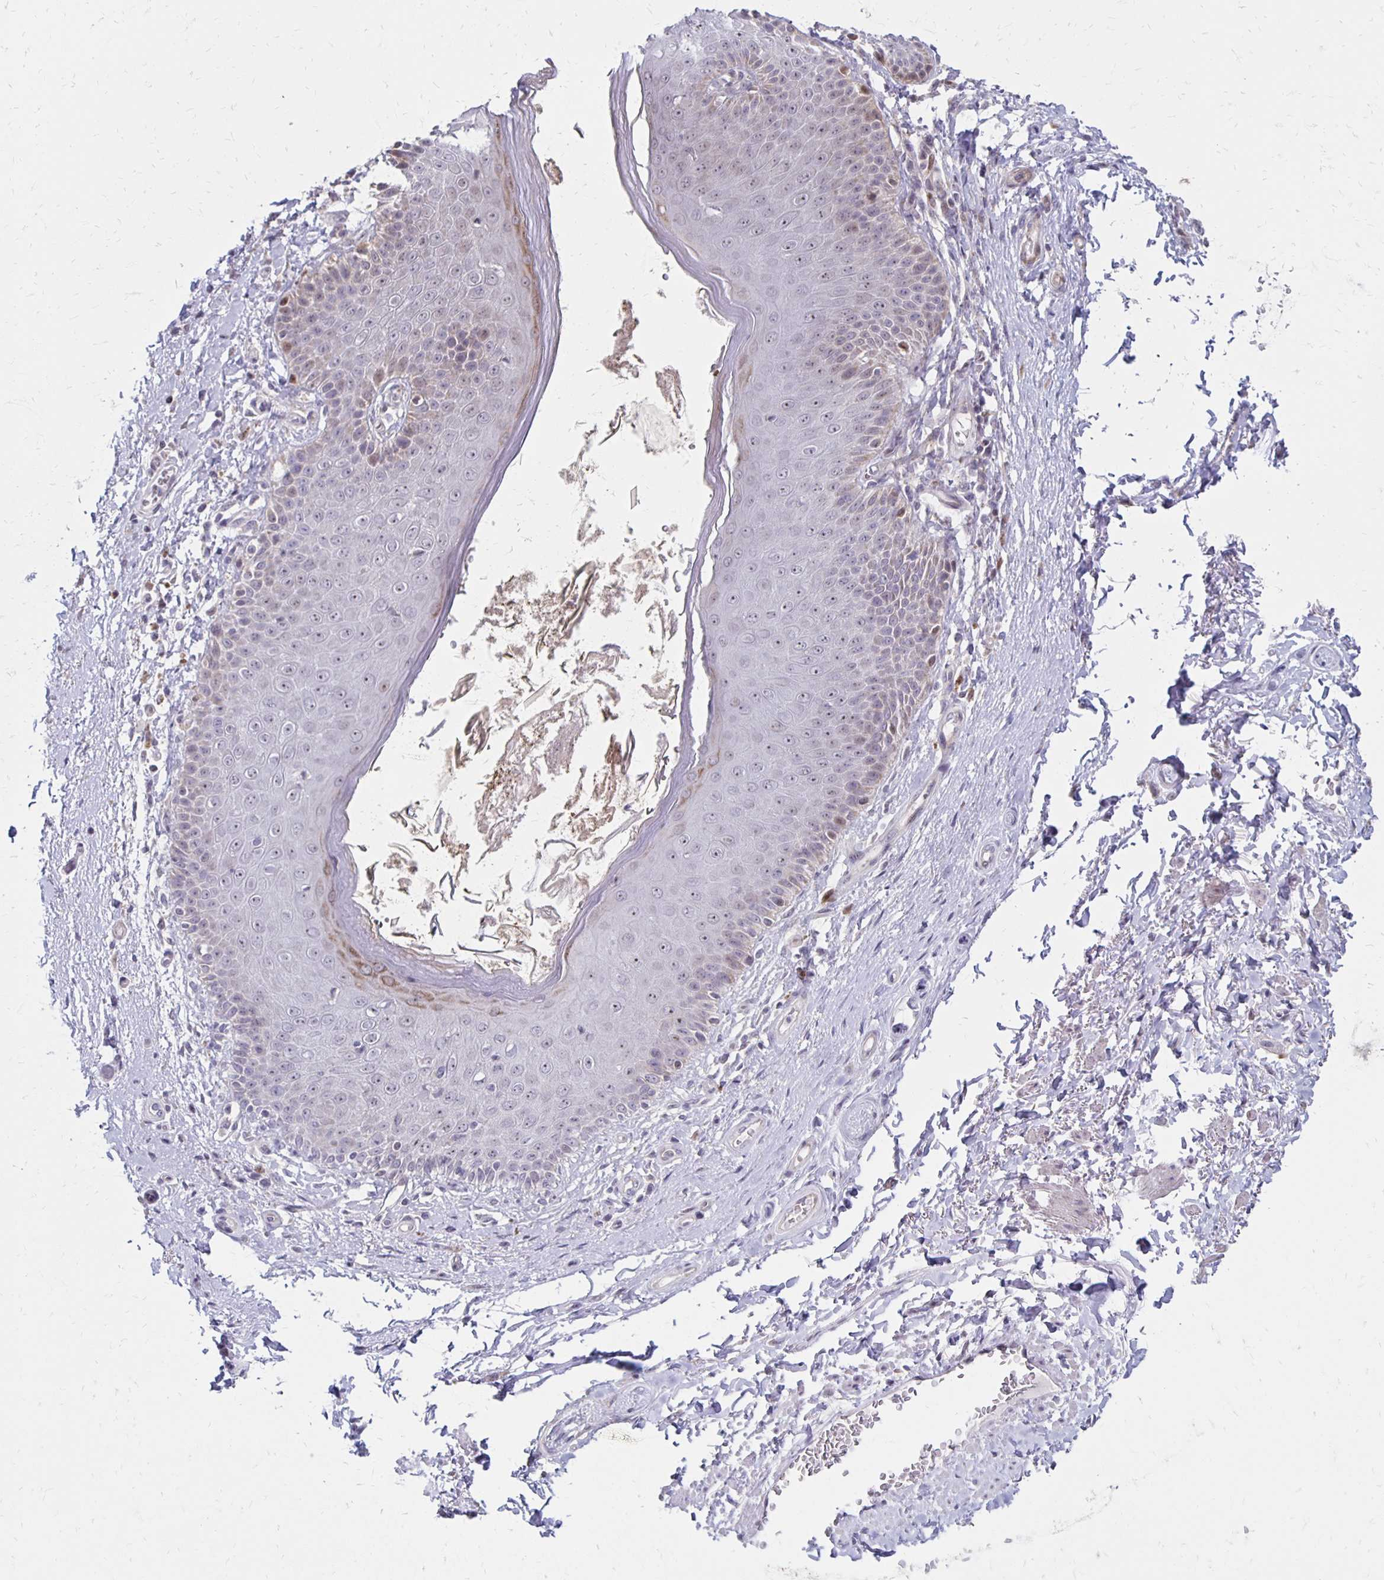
{"staining": {"intensity": "negative", "quantity": "none", "location": "none"}, "tissue": "adipose tissue", "cell_type": "Adipocytes", "image_type": "normal", "snomed": [{"axis": "morphology", "description": "Normal tissue, NOS"}, {"axis": "topography", "description": "Peripheral nerve tissue"}], "caption": "A high-resolution image shows immunohistochemistry staining of normal adipose tissue, which exhibits no significant staining in adipocytes.", "gene": "DAGLA", "patient": {"sex": "male", "age": 51}}